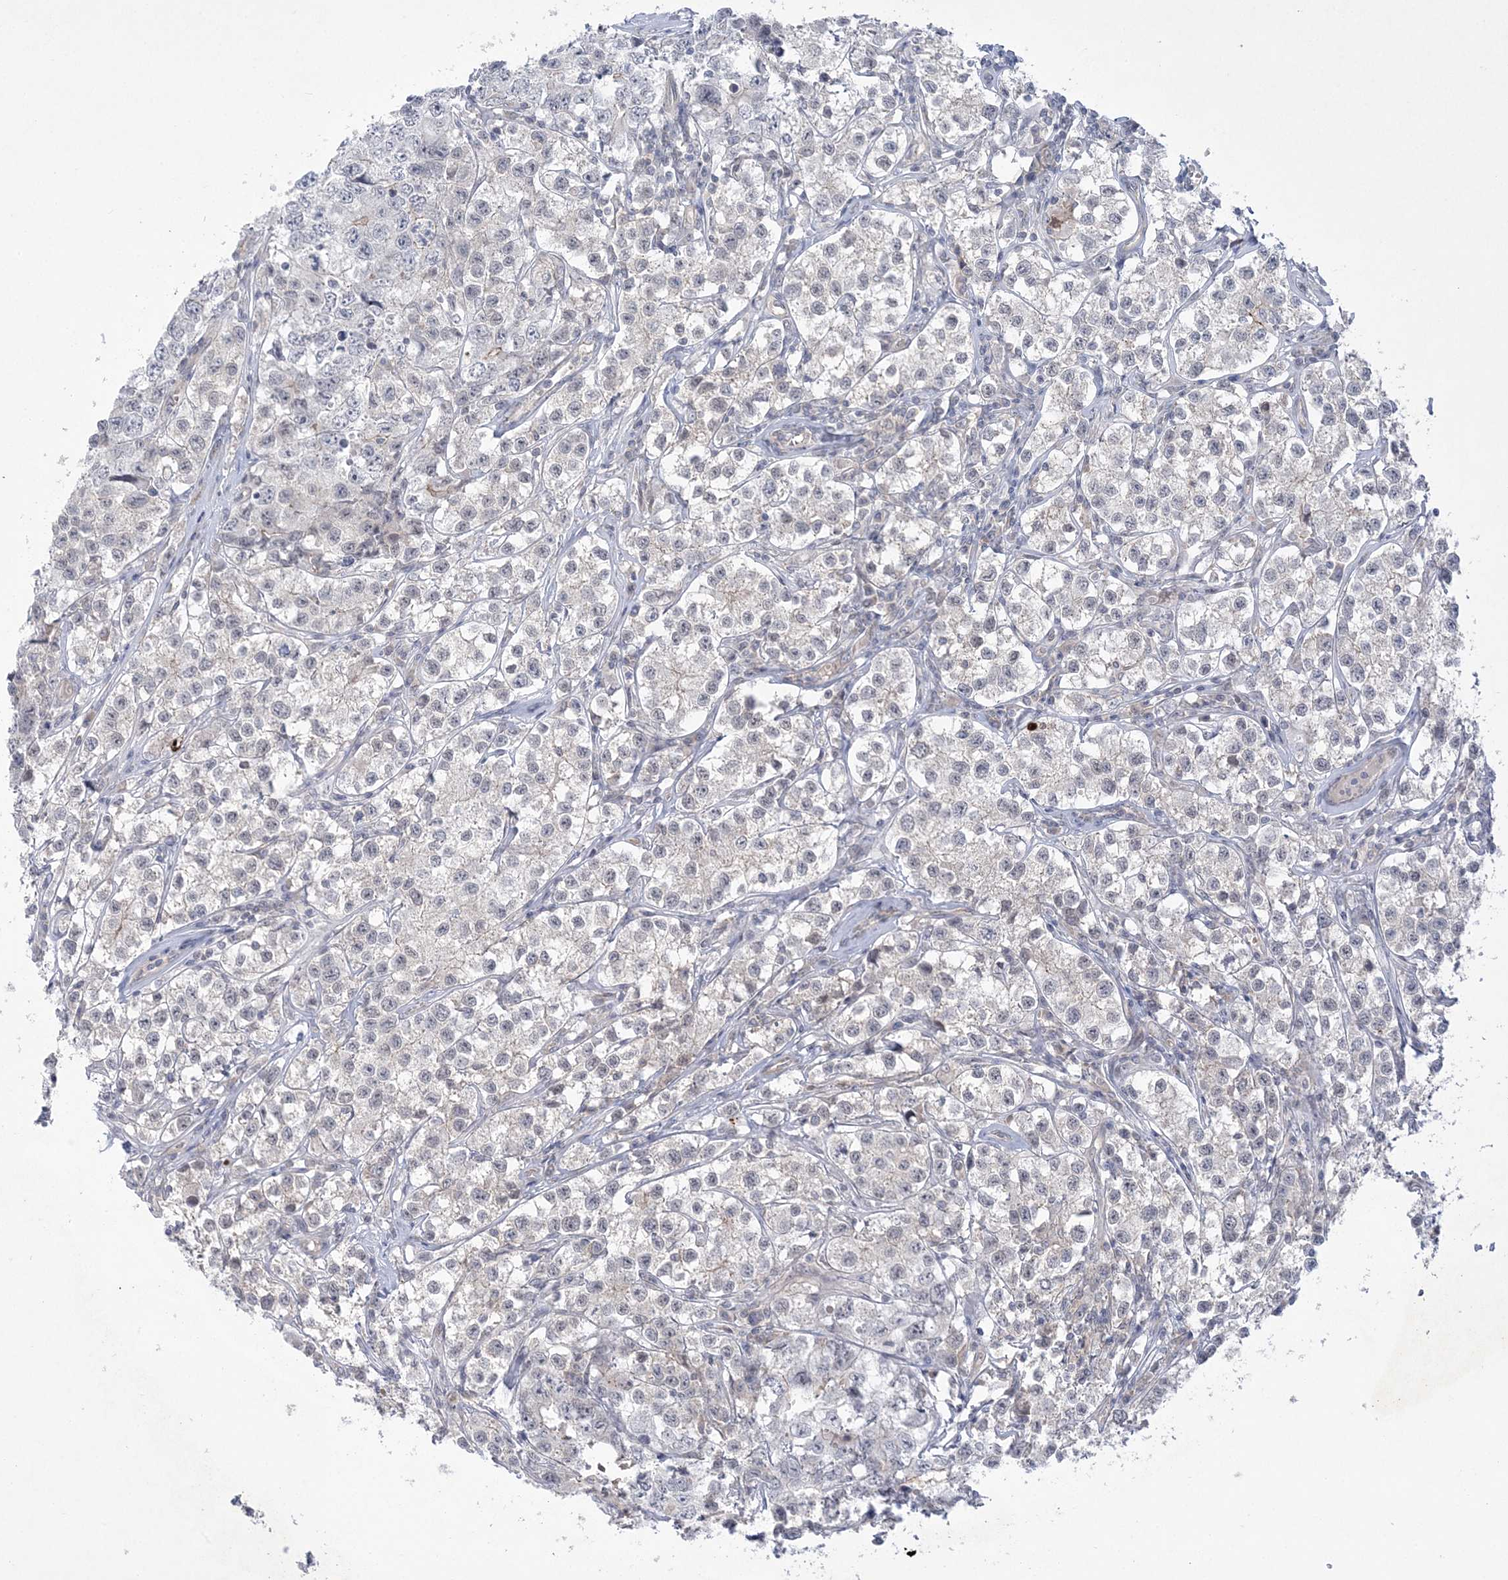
{"staining": {"intensity": "negative", "quantity": "none", "location": "none"}, "tissue": "testis cancer", "cell_type": "Tumor cells", "image_type": "cancer", "snomed": [{"axis": "morphology", "description": "Seminoma, NOS"}, {"axis": "morphology", "description": "Carcinoma, Embryonal, NOS"}, {"axis": "topography", "description": "Testis"}], "caption": "Histopathology image shows no protein positivity in tumor cells of testis seminoma tissue.", "gene": "ADAMTS12", "patient": {"sex": "male", "age": 43}}